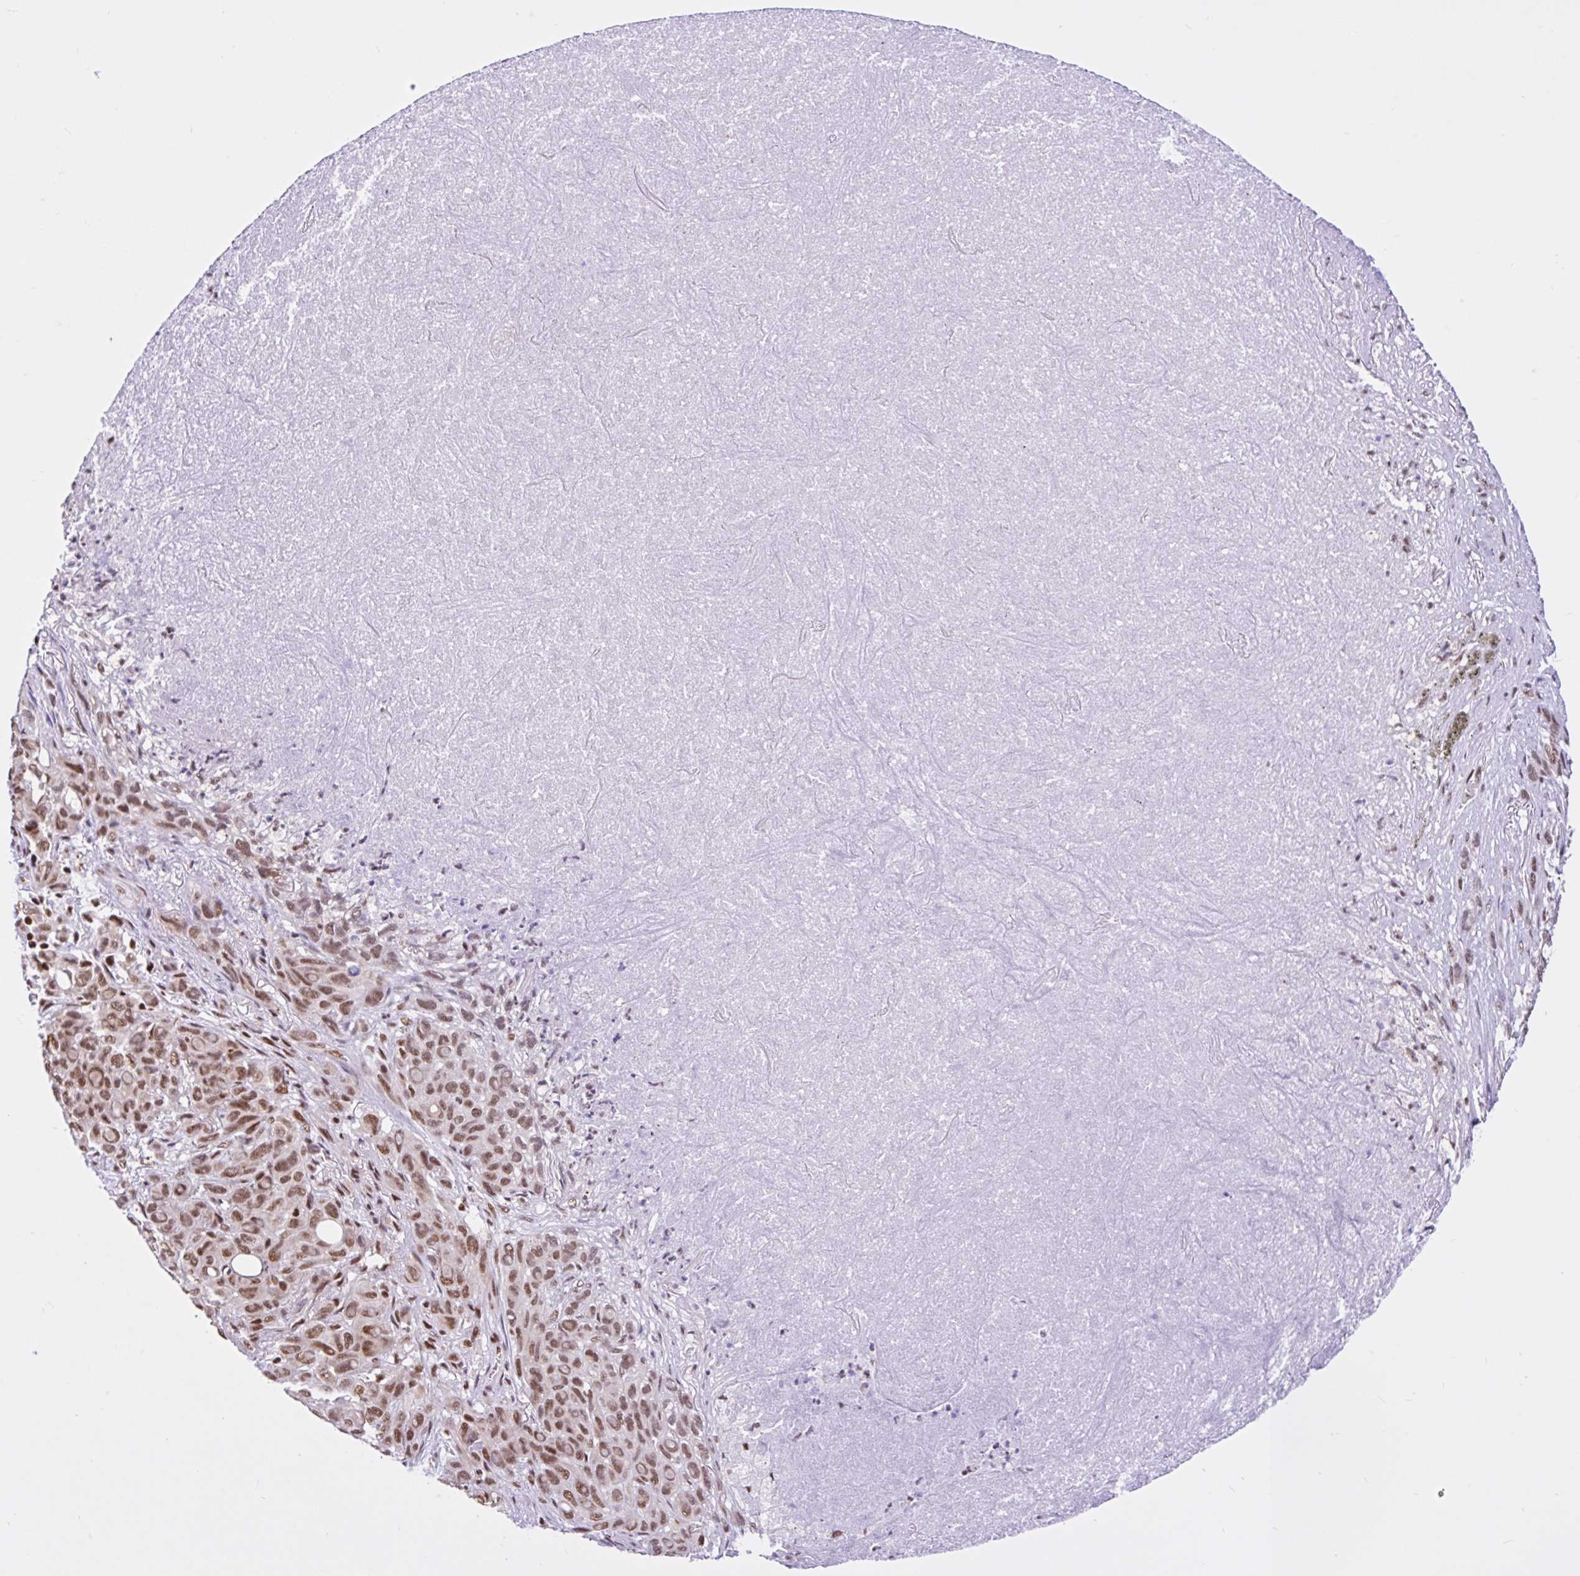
{"staining": {"intensity": "moderate", "quantity": ">75%", "location": "nuclear"}, "tissue": "melanoma", "cell_type": "Tumor cells", "image_type": "cancer", "snomed": [{"axis": "morphology", "description": "Malignant melanoma, Metastatic site"}, {"axis": "topography", "description": "Lung"}], "caption": "This is a photomicrograph of IHC staining of malignant melanoma (metastatic site), which shows moderate positivity in the nuclear of tumor cells.", "gene": "CCDC12", "patient": {"sex": "male", "age": 48}}